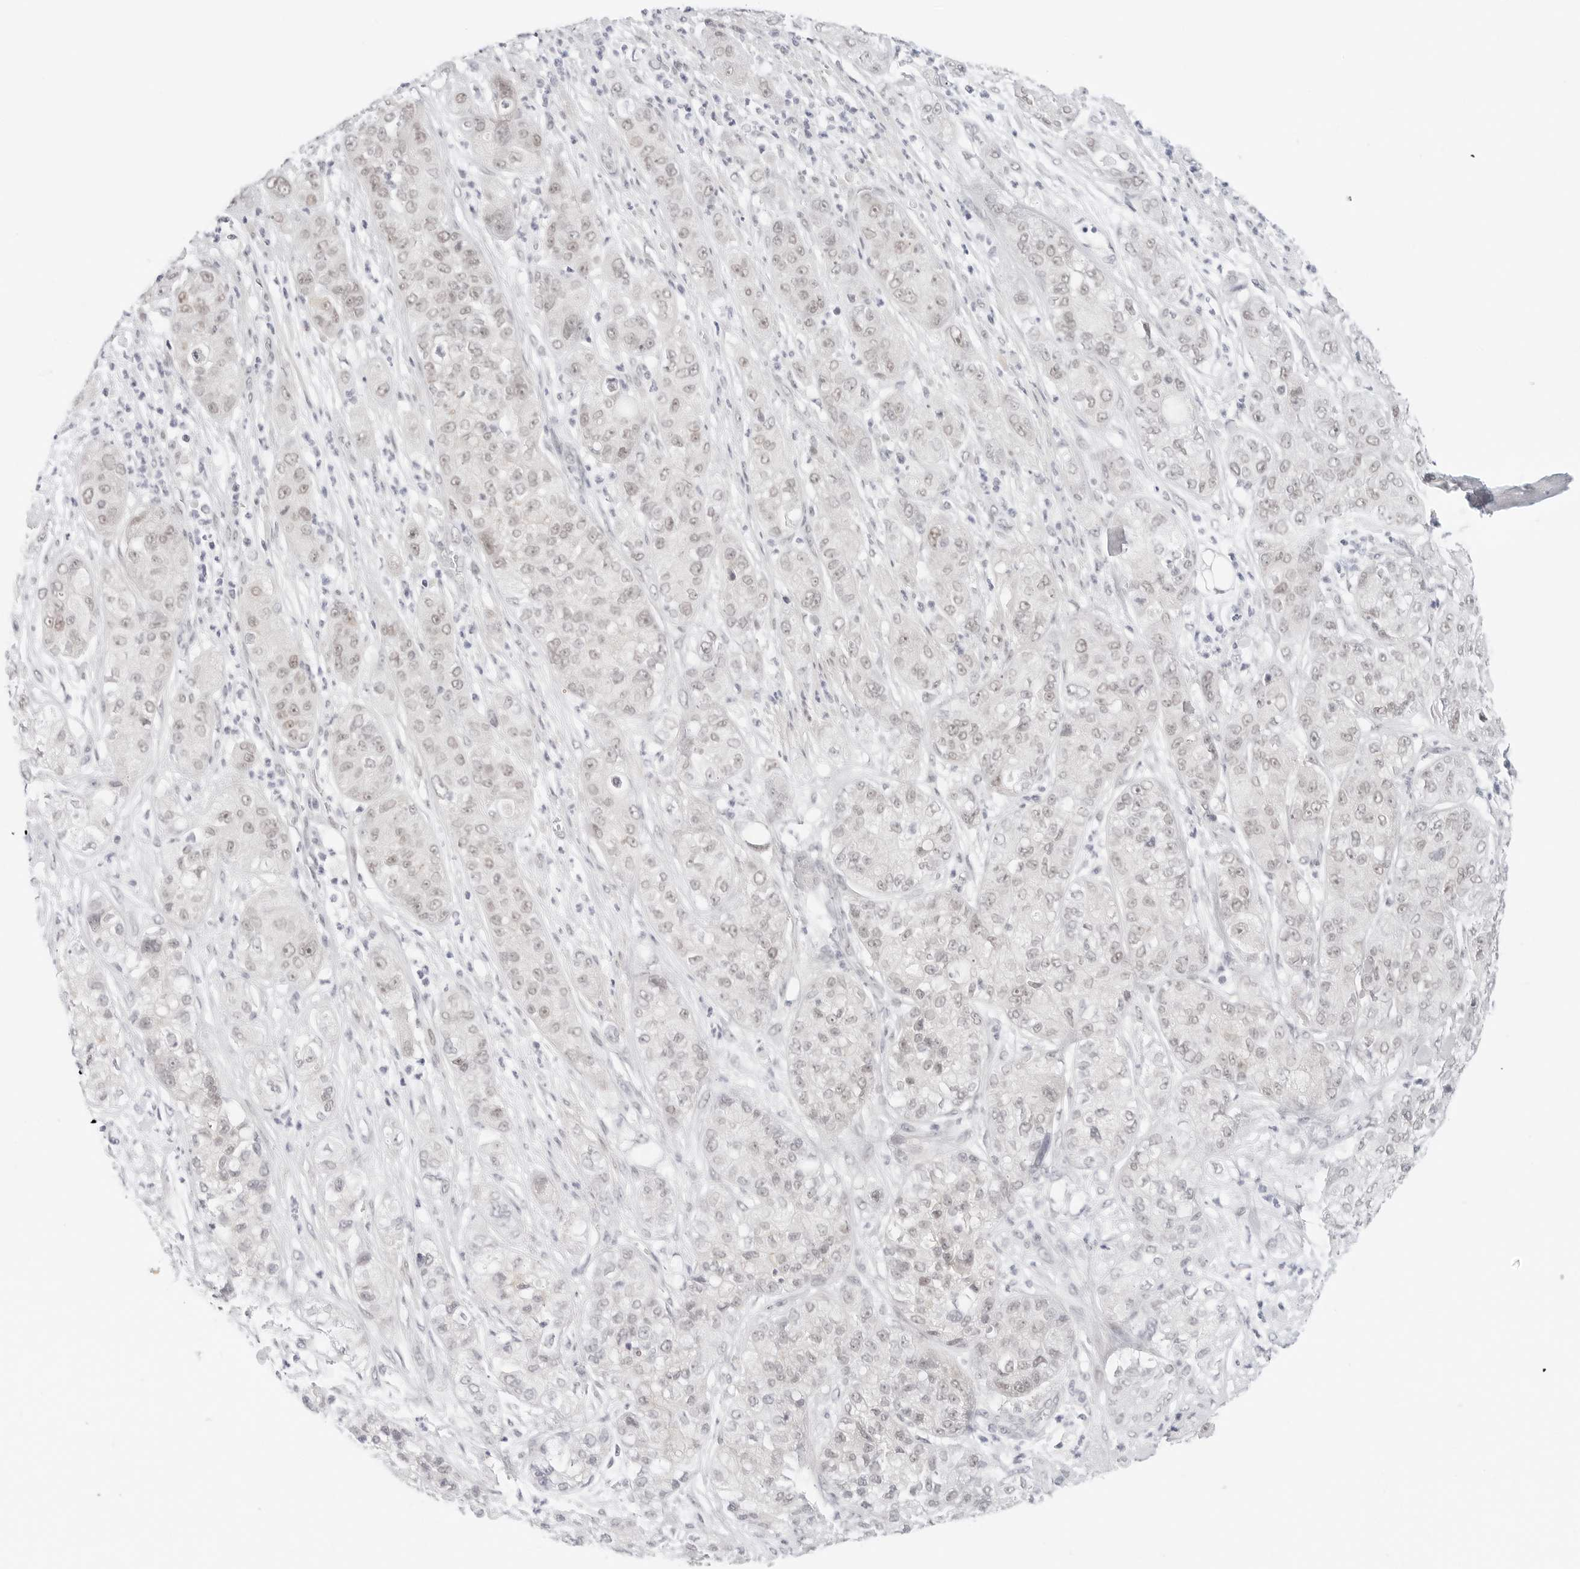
{"staining": {"intensity": "weak", "quantity": "<25%", "location": "nuclear"}, "tissue": "pancreatic cancer", "cell_type": "Tumor cells", "image_type": "cancer", "snomed": [{"axis": "morphology", "description": "Adenocarcinoma, NOS"}, {"axis": "topography", "description": "Pancreas"}], "caption": "Tumor cells are negative for brown protein staining in adenocarcinoma (pancreatic).", "gene": "TSEN2", "patient": {"sex": "female", "age": 78}}